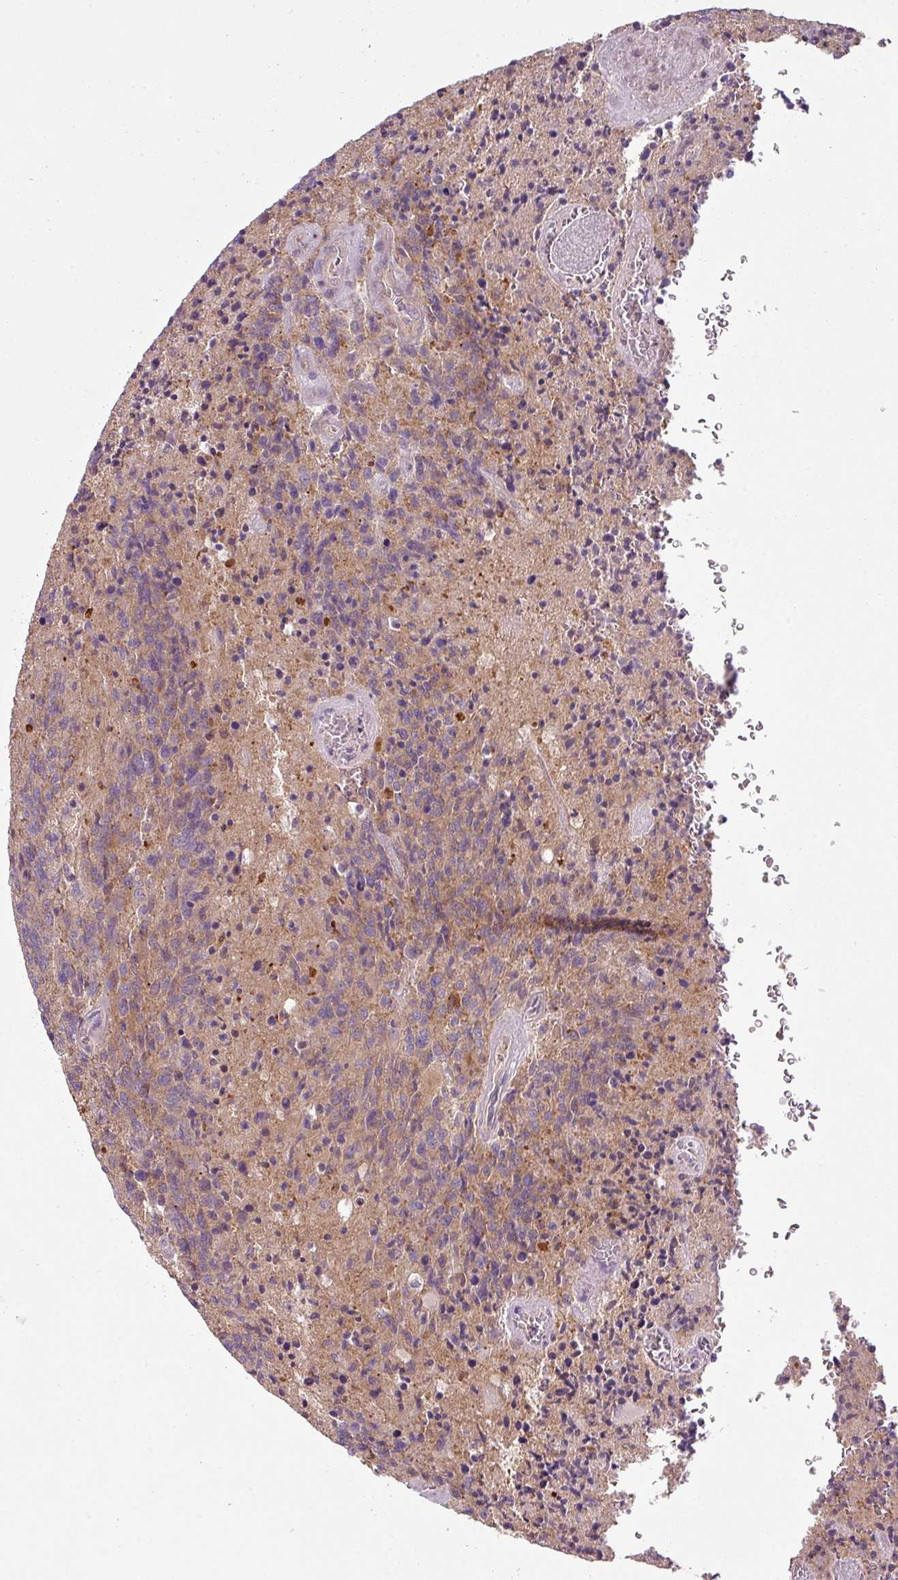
{"staining": {"intensity": "moderate", "quantity": ">75%", "location": "cytoplasmic/membranous"}, "tissue": "glioma", "cell_type": "Tumor cells", "image_type": "cancer", "snomed": [{"axis": "morphology", "description": "Glioma, malignant, High grade"}, {"axis": "topography", "description": "Brain"}], "caption": "Malignant high-grade glioma was stained to show a protein in brown. There is medium levels of moderate cytoplasmic/membranous staining in approximately >75% of tumor cells.", "gene": "CAMK2B", "patient": {"sex": "male", "age": 36}}